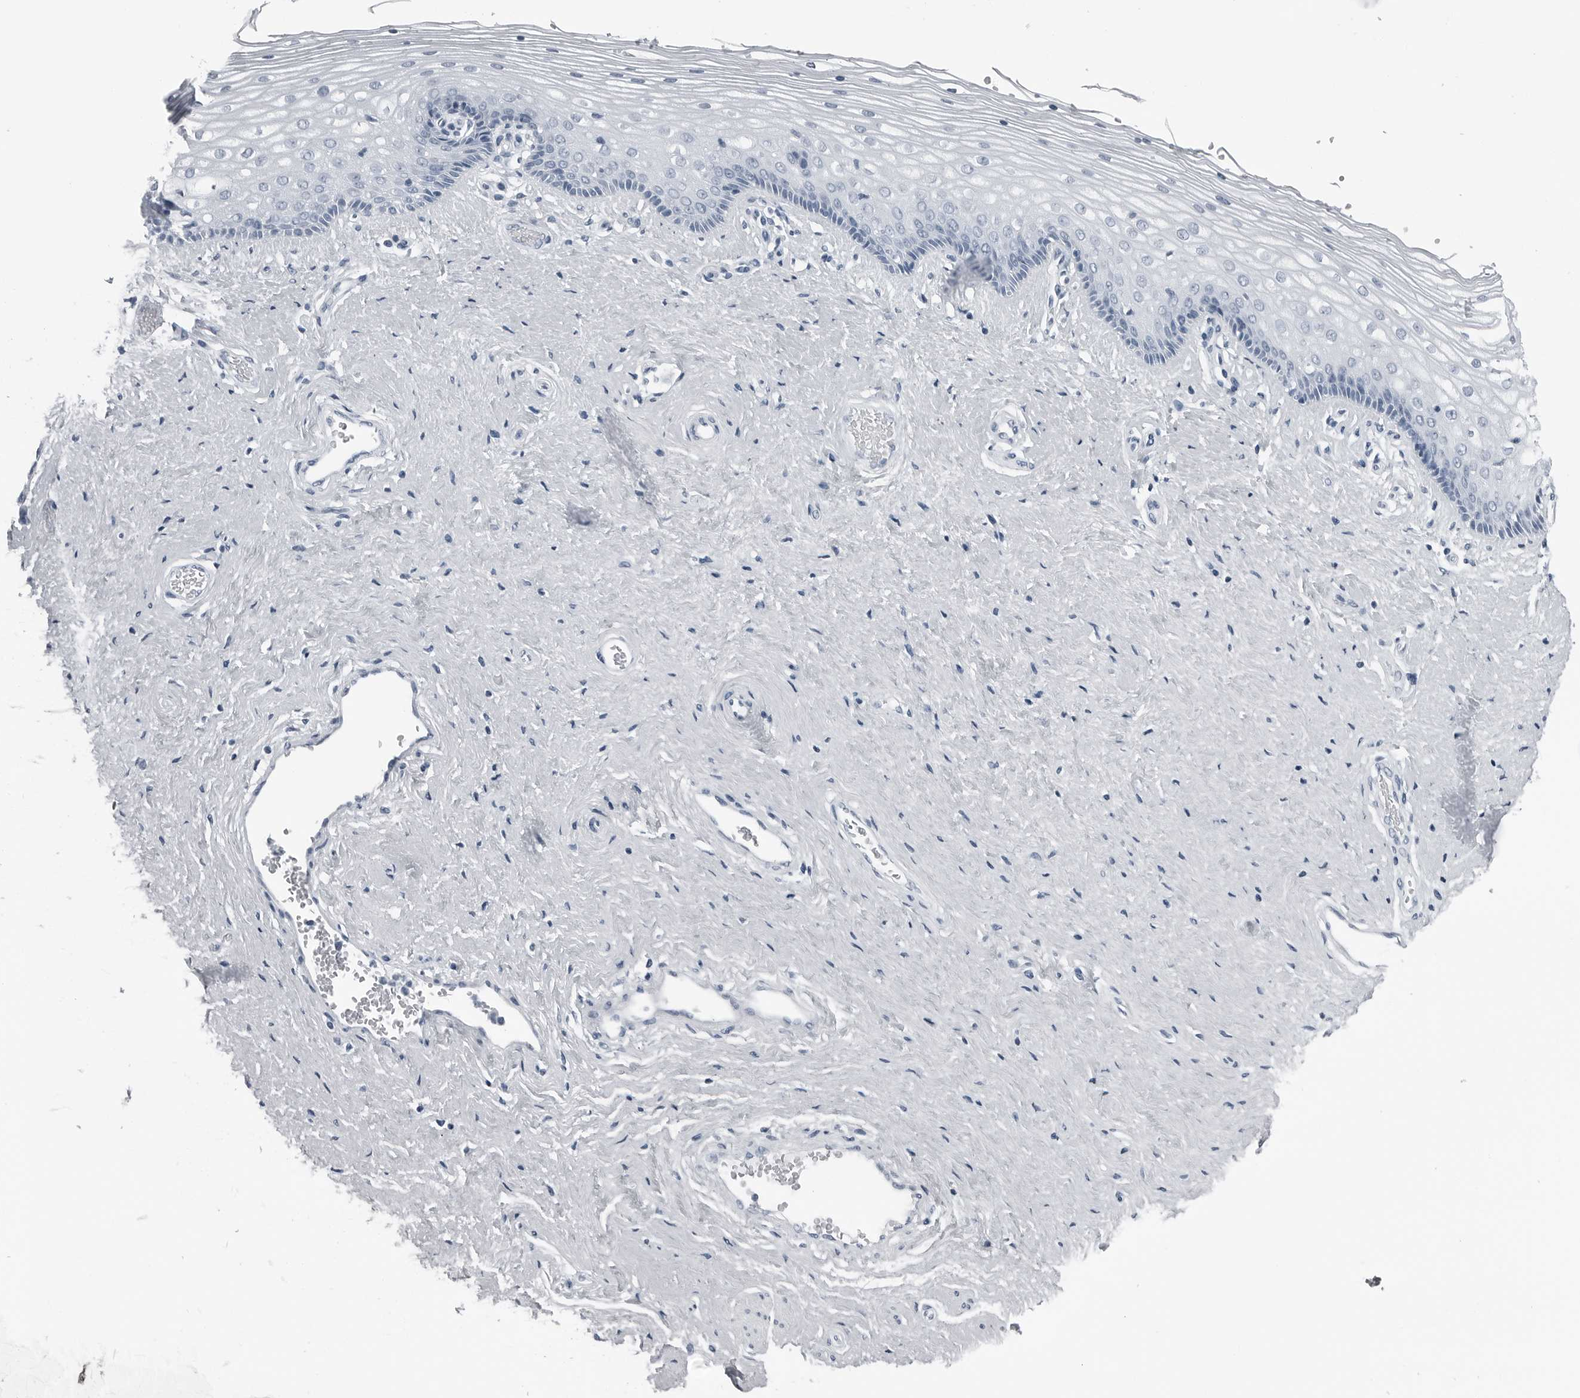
{"staining": {"intensity": "negative", "quantity": "none", "location": "none"}, "tissue": "vagina", "cell_type": "Squamous epithelial cells", "image_type": "normal", "snomed": [{"axis": "morphology", "description": "Normal tissue, NOS"}, {"axis": "topography", "description": "Vagina"}], "caption": "The image exhibits no staining of squamous epithelial cells in normal vagina.", "gene": "SPINK1", "patient": {"sex": "female", "age": 46}}